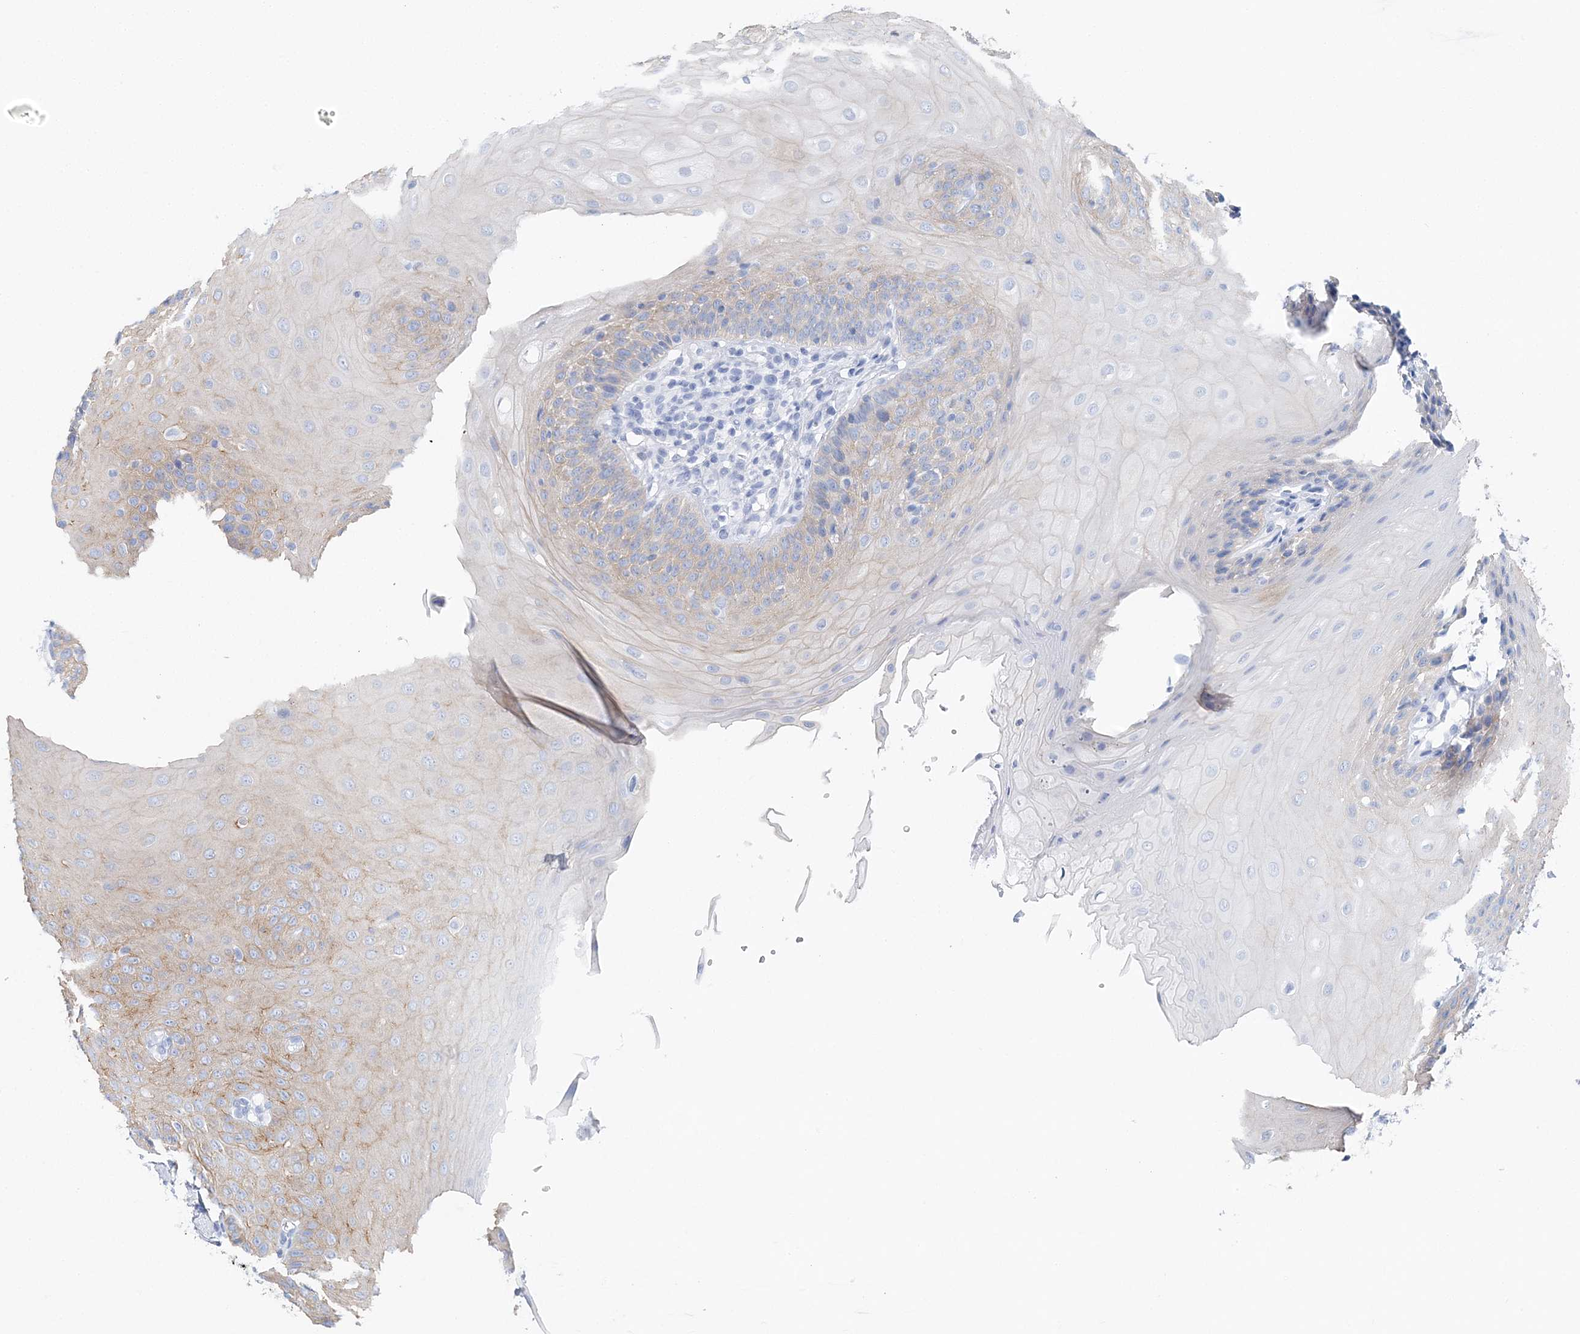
{"staining": {"intensity": "weak", "quantity": "25%-75%", "location": "cytoplasmic/membranous"}, "tissue": "oral mucosa", "cell_type": "Squamous epithelial cells", "image_type": "normal", "snomed": [{"axis": "morphology", "description": "Normal tissue, NOS"}, {"axis": "topography", "description": "Oral tissue"}], "caption": "Weak cytoplasmic/membranous expression is identified in approximately 25%-75% of squamous epithelial cells in normal oral mucosa.", "gene": "SLC5A6", "patient": {"sex": "female", "age": 68}}